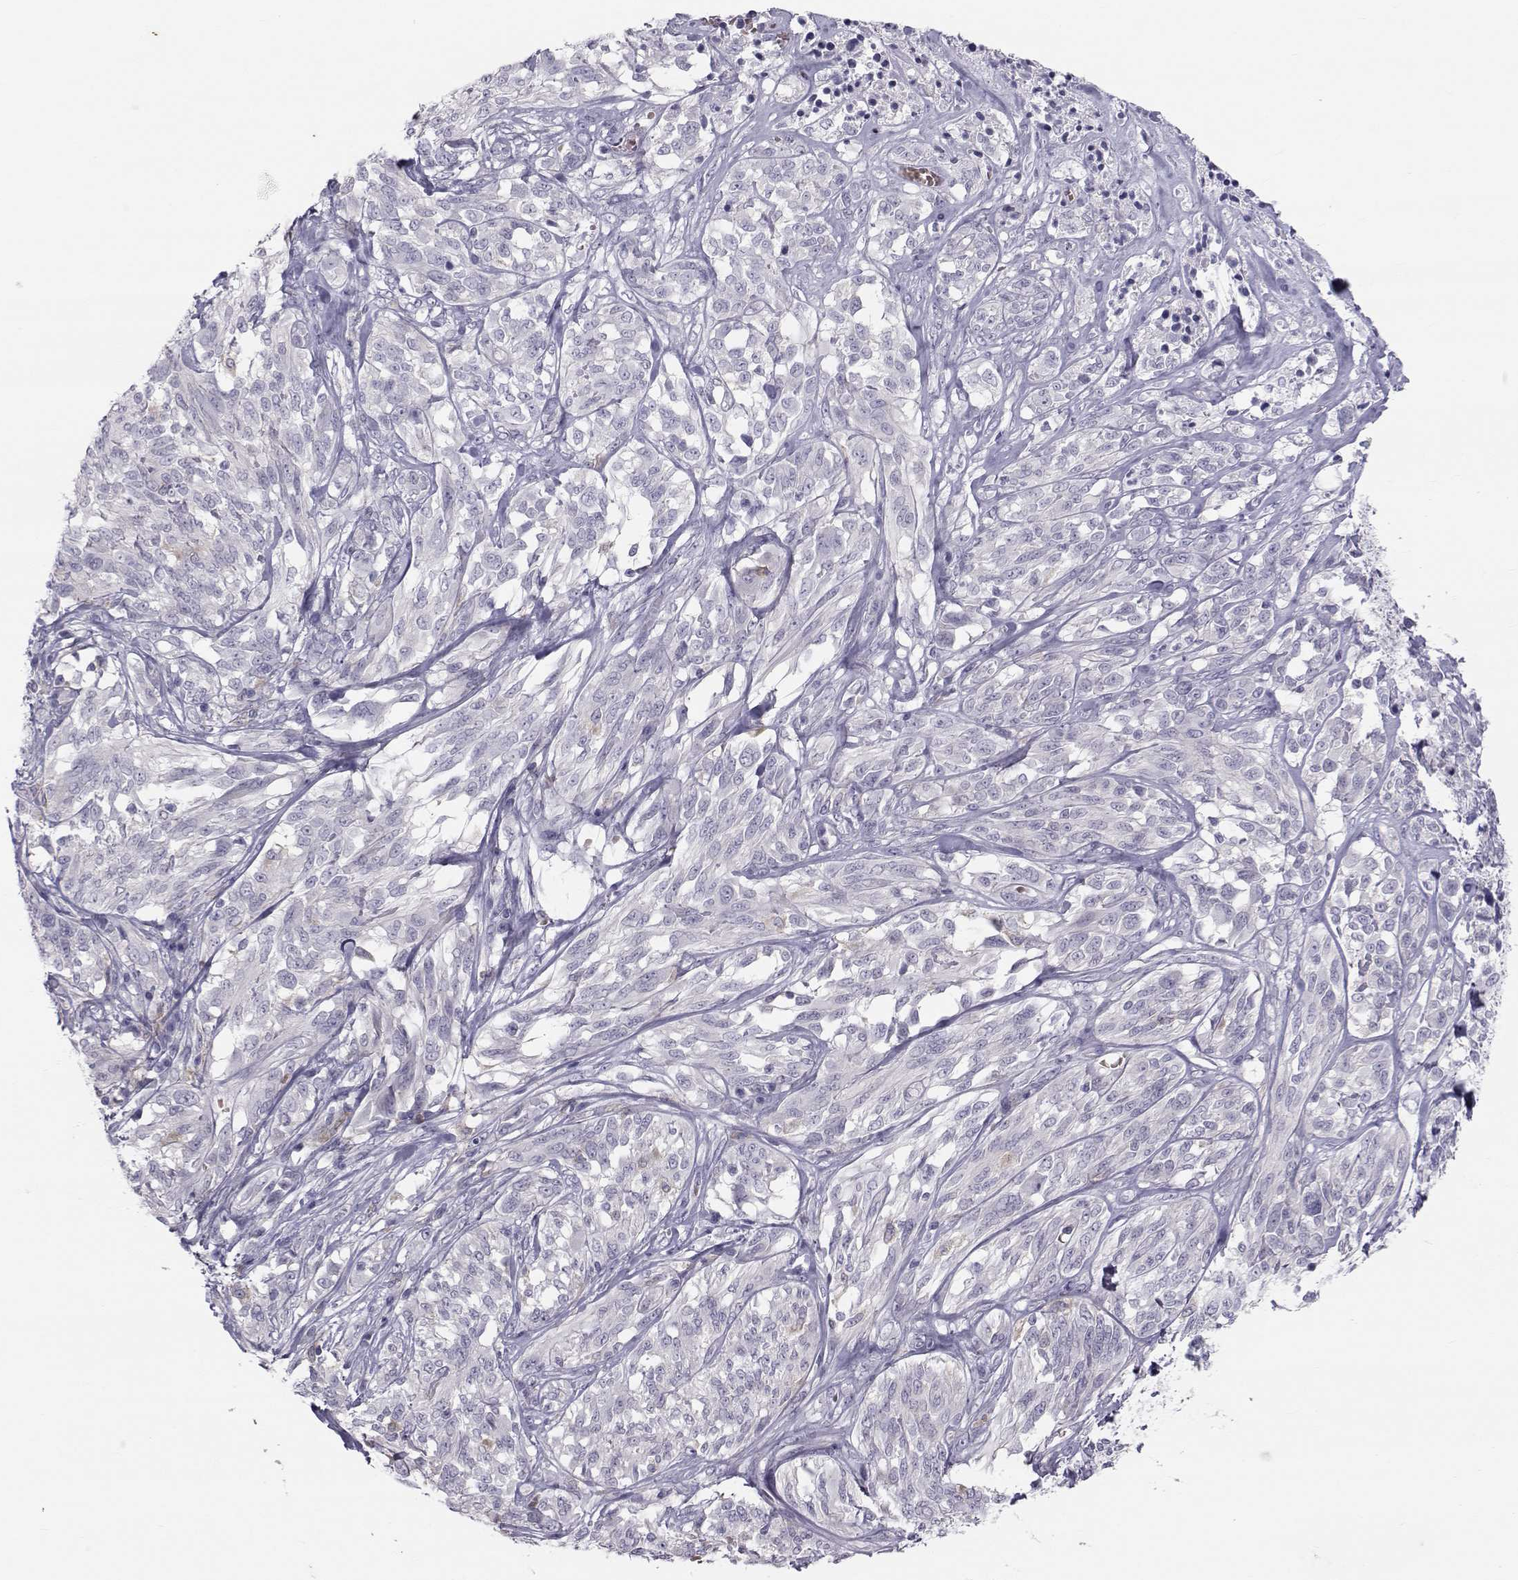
{"staining": {"intensity": "negative", "quantity": "none", "location": "none"}, "tissue": "melanoma", "cell_type": "Tumor cells", "image_type": "cancer", "snomed": [{"axis": "morphology", "description": "Malignant melanoma, NOS"}, {"axis": "topography", "description": "Skin"}], "caption": "Micrograph shows no significant protein expression in tumor cells of melanoma.", "gene": "GARIN3", "patient": {"sex": "female", "age": 91}}